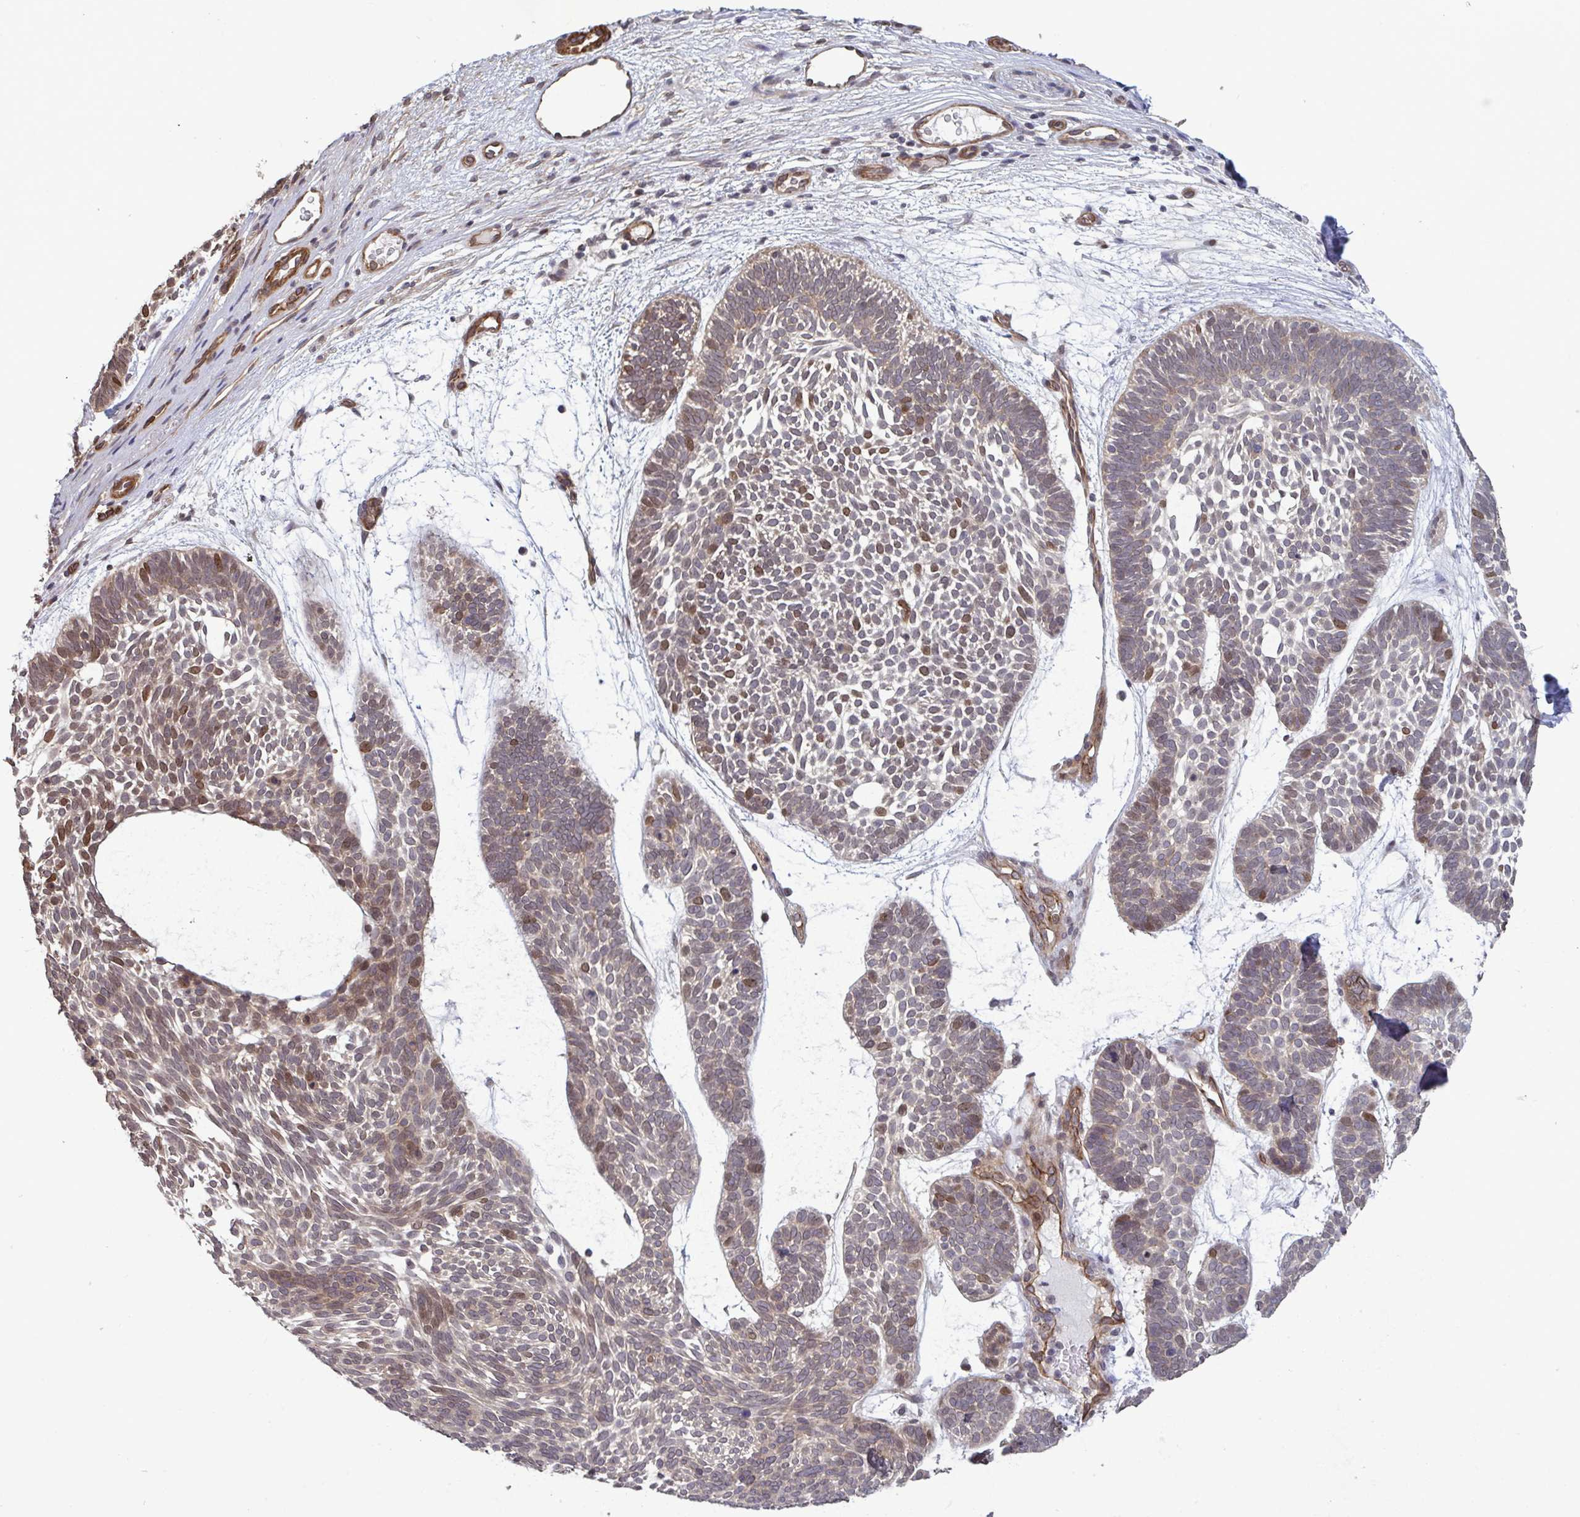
{"staining": {"intensity": "moderate", "quantity": "25%-75%", "location": "nuclear"}, "tissue": "skin cancer", "cell_type": "Tumor cells", "image_type": "cancer", "snomed": [{"axis": "morphology", "description": "Basal cell carcinoma"}, {"axis": "topography", "description": "Skin"}, {"axis": "topography", "description": "Skin of face"}], "caption": "Protein staining of basal cell carcinoma (skin) tissue reveals moderate nuclear expression in about 25%-75% of tumor cells. The staining was performed using DAB to visualize the protein expression in brown, while the nuclei were stained in blue with hematoxylin (Magnification: 20x).", "gene": "IPO5", "patient": {"sex": "male", "age": 83}}